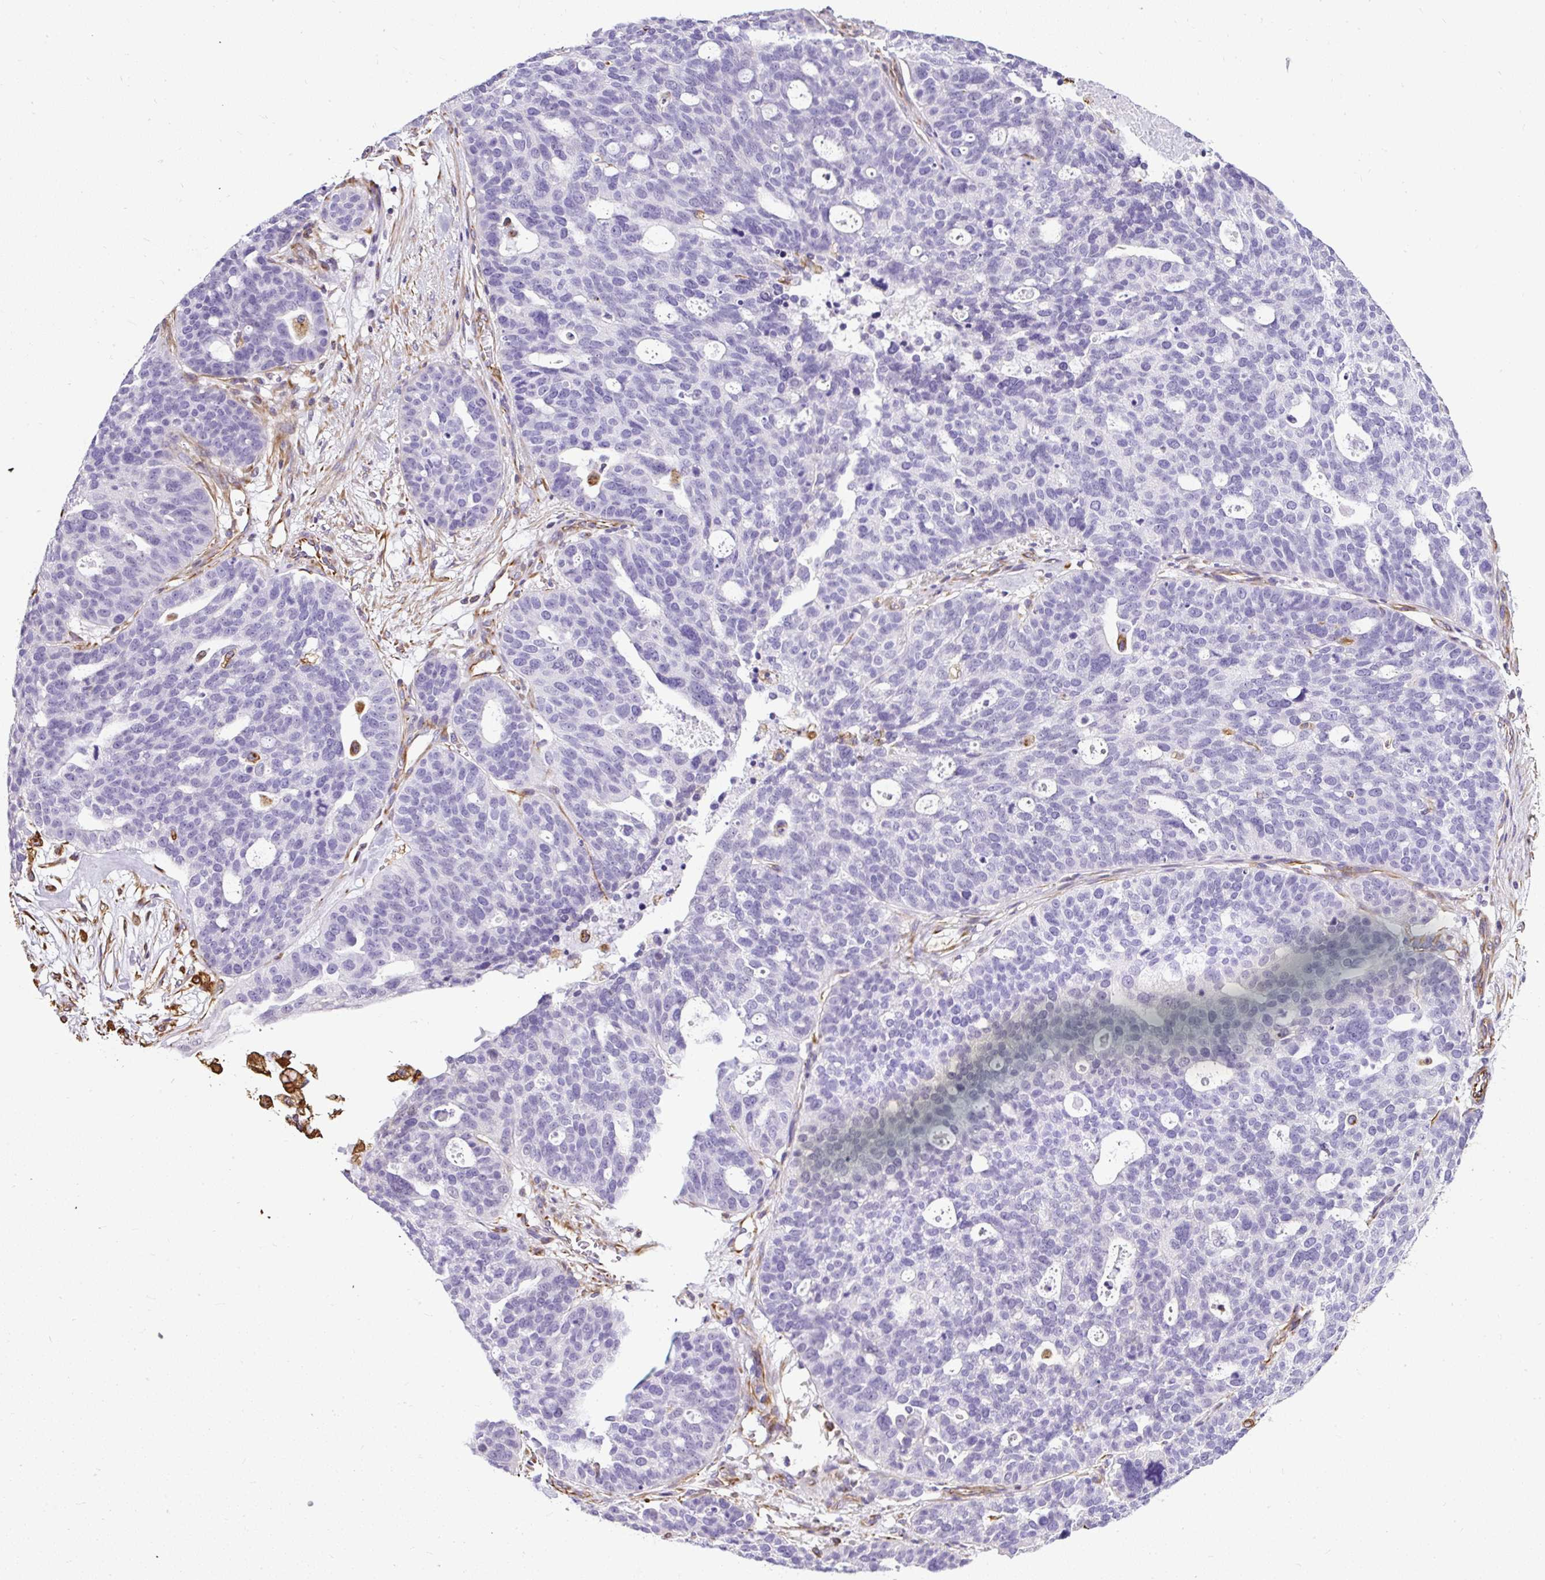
{"staining": {"intensity": "negative", "quantity": "none", "location": "none"}, "tissue": "ovarian cancer", "cell_type": "Tumor cells", "image_type": "cancer", "snomed": [{"axis": "morphology", "description": "Cystadenocarcinoma, serous, NOS"}, {"axis": "topography", "description": "Ovary"}], "caption": "Image shows no protein expression in tumor cells of ovarian cancer tissue.", "gene": "PLS1", "patient": {"sex": "female", "age": 59}}